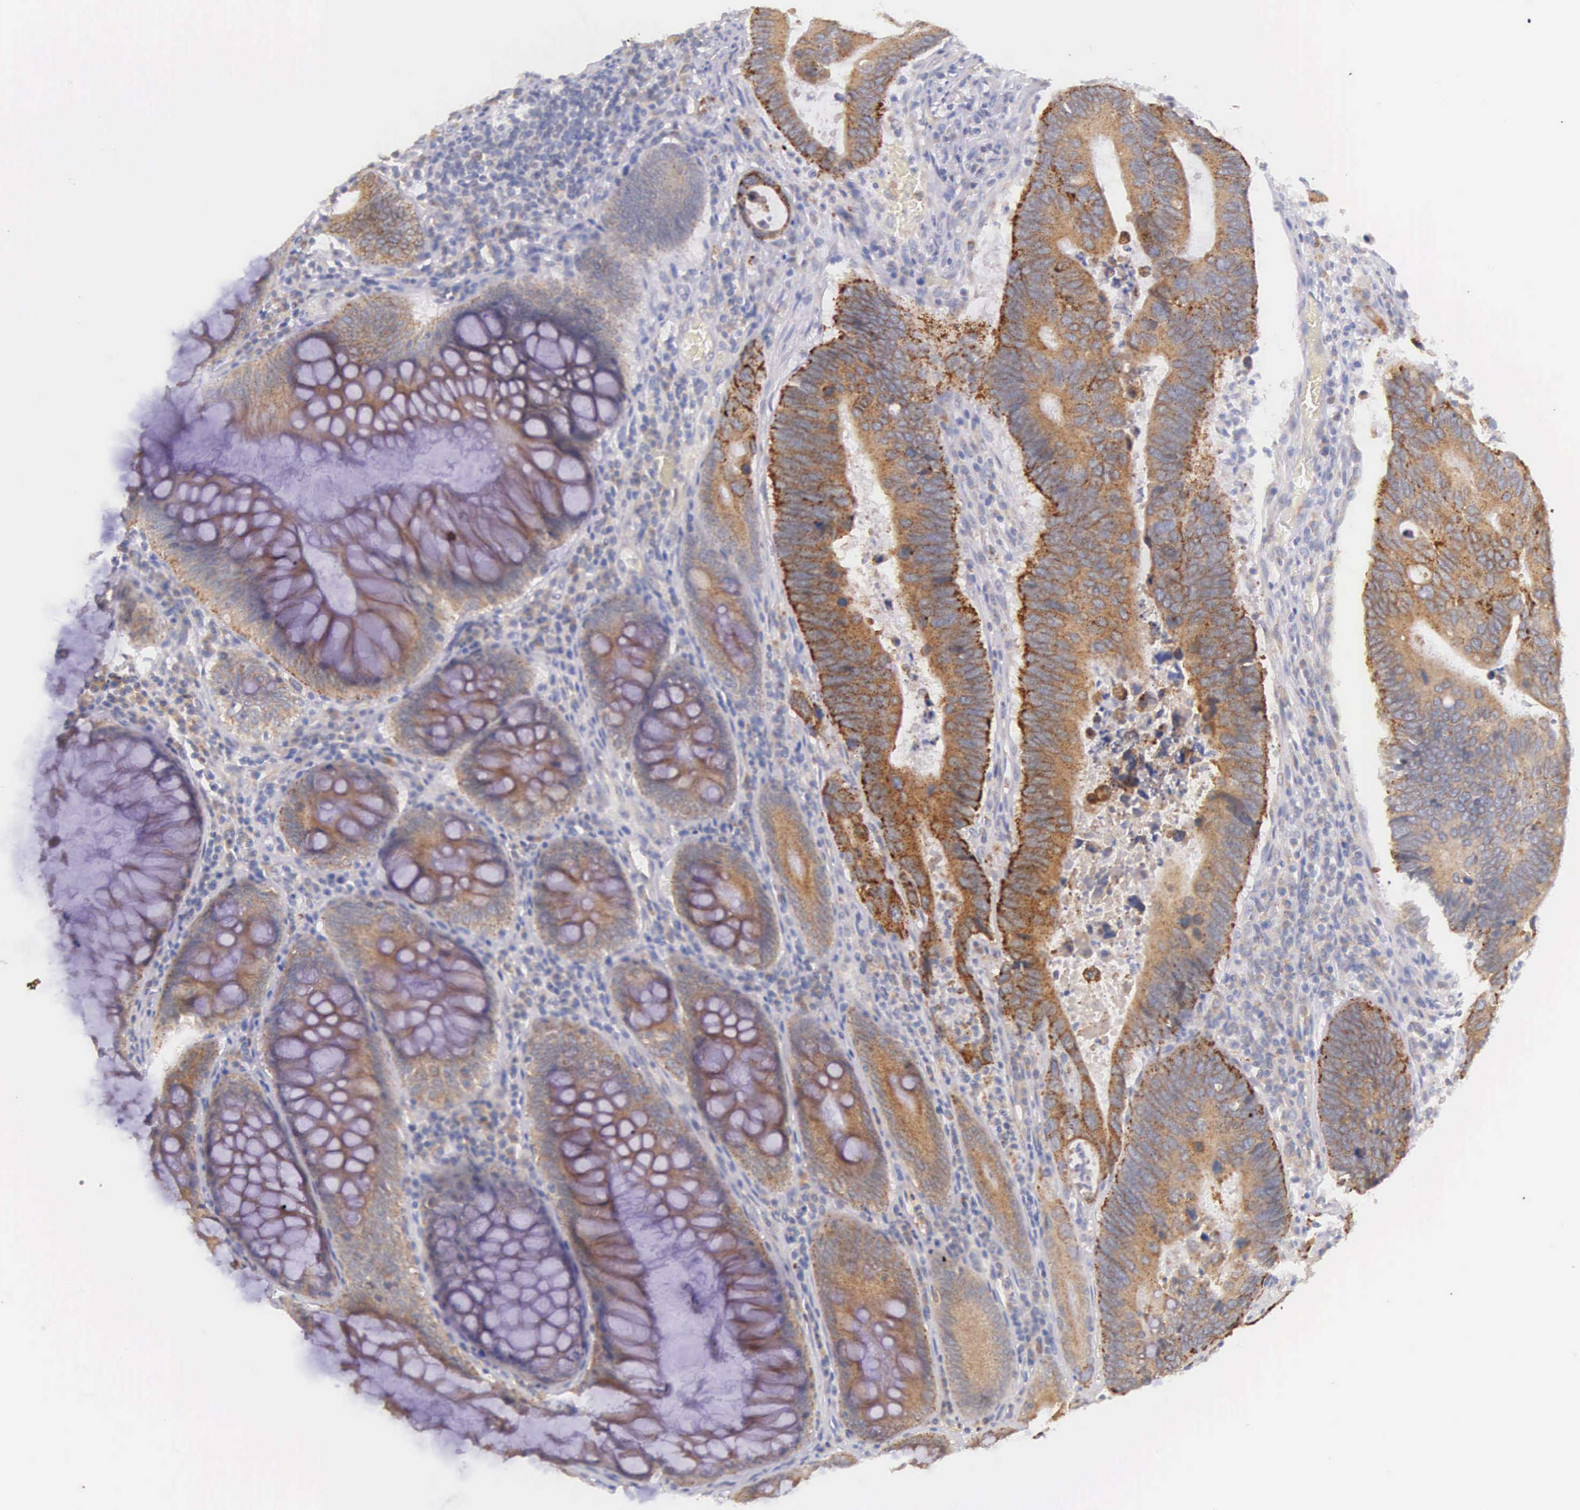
{"staining": {"intensity": "moderate", "quantity": ">75%", "location": "cytoplasmic/membranous"}, "tissue": "colorectal cancer", "cell_type": "Tumor cells", "image_type": "cancer", "snomed": [{"axis": "morphology", "description": "Adenocarcinoma, NOS"}, {"axis": "topography", "description": "Colon"}], "caption": "Colorectal cancer stained with DAB (3,3'-diaminobenzidine) IHC demonstrates medium levels of moderate cytoplasmic/membranous staining in about >75% of tumor cells.", "gene": "NSDHL", "patient": {"sex": "male", "age": 49}}